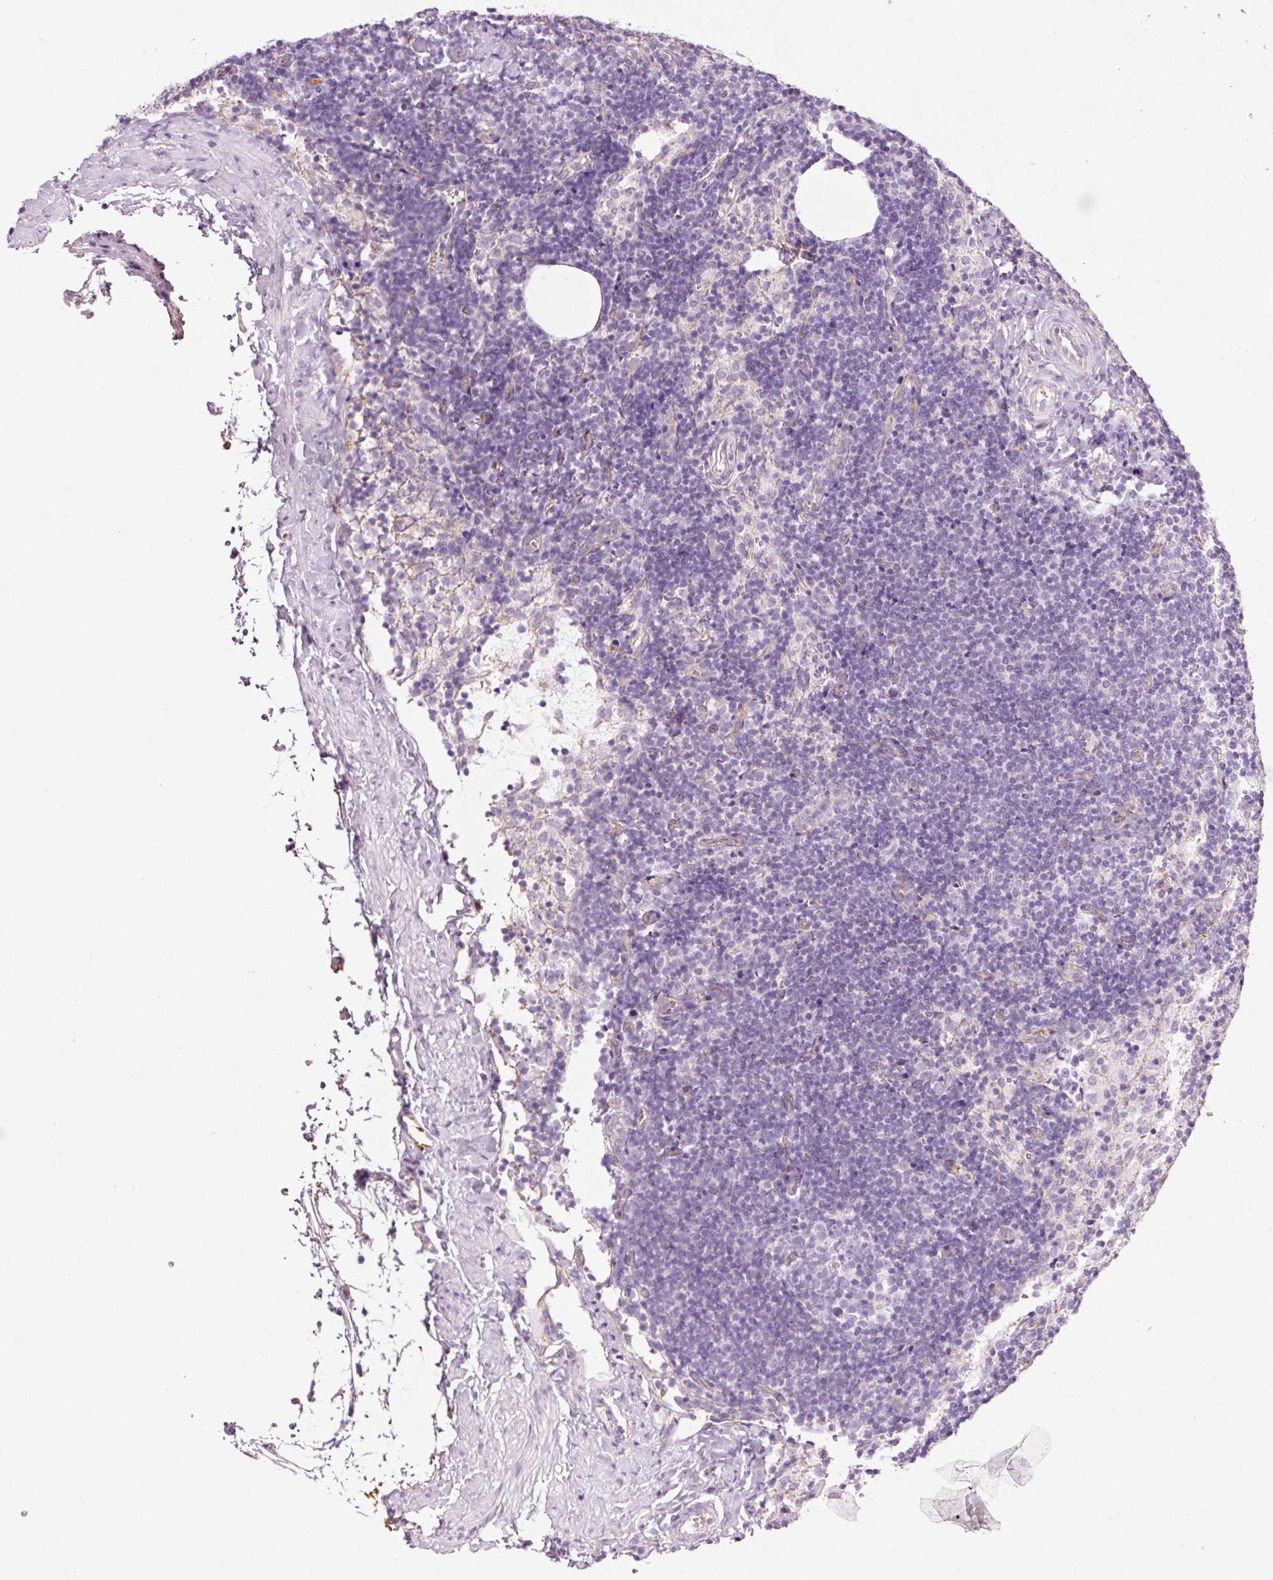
{"staining": {"intensity": "negative", "quantity": "none", "location": "none"}, "tissue": "lymph node", "cell_type": "Germinal center cells", "image_type": "normal", "snomed": [{"axis": "morphology", "description": "Normal tissue, NOS"}, {"axis": "topography", "description": "Lymph node"}], "caption": "This is a histopathology image of immunohistochemistry (IHC) staining of unremarkable lymph node, which shows no positivity in germinal center cells.", "gene": "HSPA4L", "patient": {"sex": "female", "age": 52}}